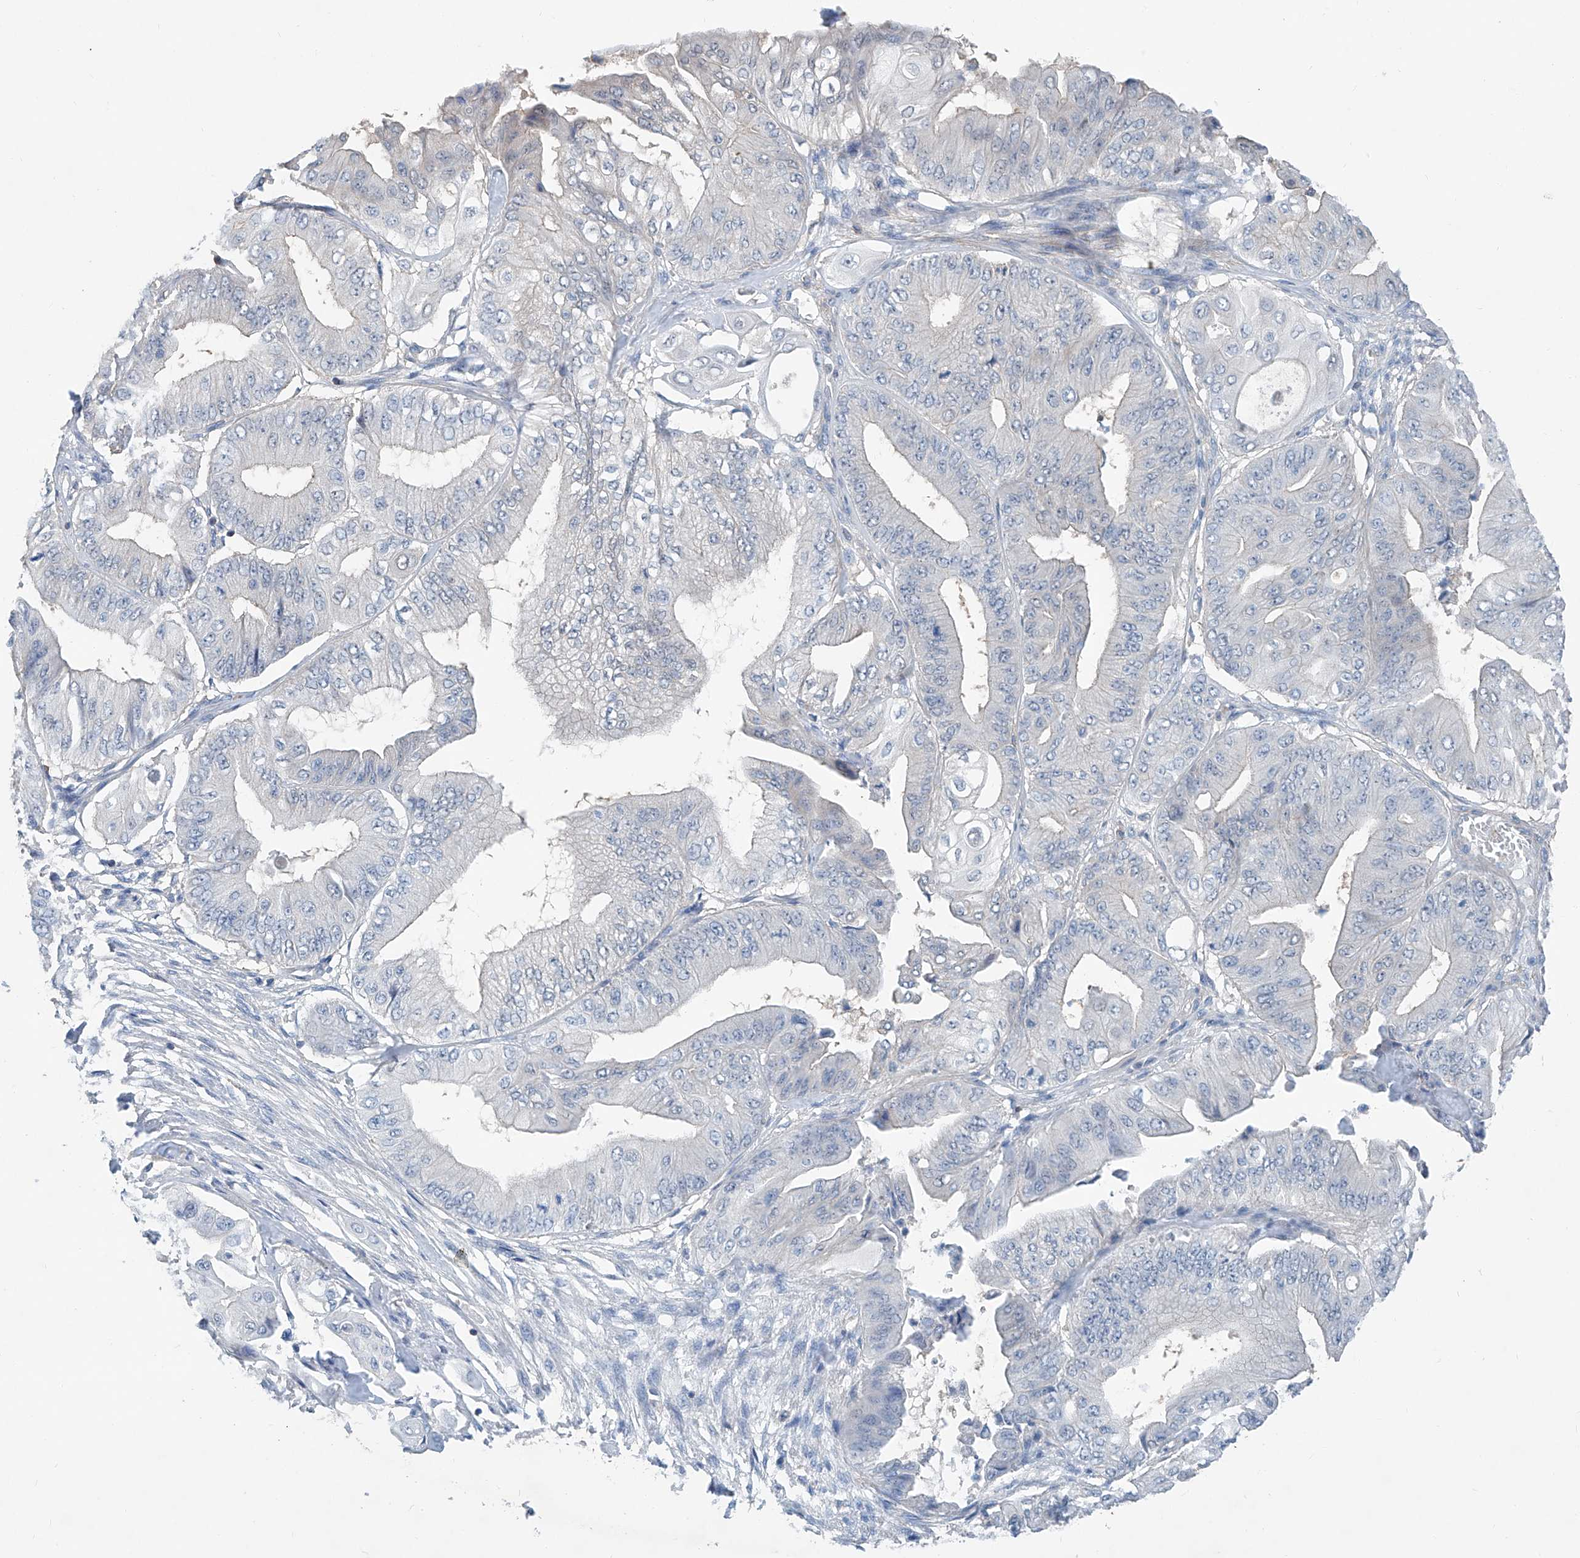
{"staining": {"intensity": "negative", "quantity": "none", "location": "none"}, "tissue": "pancreatic cancer", "cell_type": "Tumor cells", "image_type": "cancer", "snomed": [{"axis": "morphology", "description": "Adenocarcinoma, NOS"}, {"axis": "topography", "description": "Pancreas"}], "caption": "Tumor cells show no significant protein expression in pancreatic adenocarcinoma.", "gene": "ANKRD34A", "patient": {"sex": "female", "age": 77}}